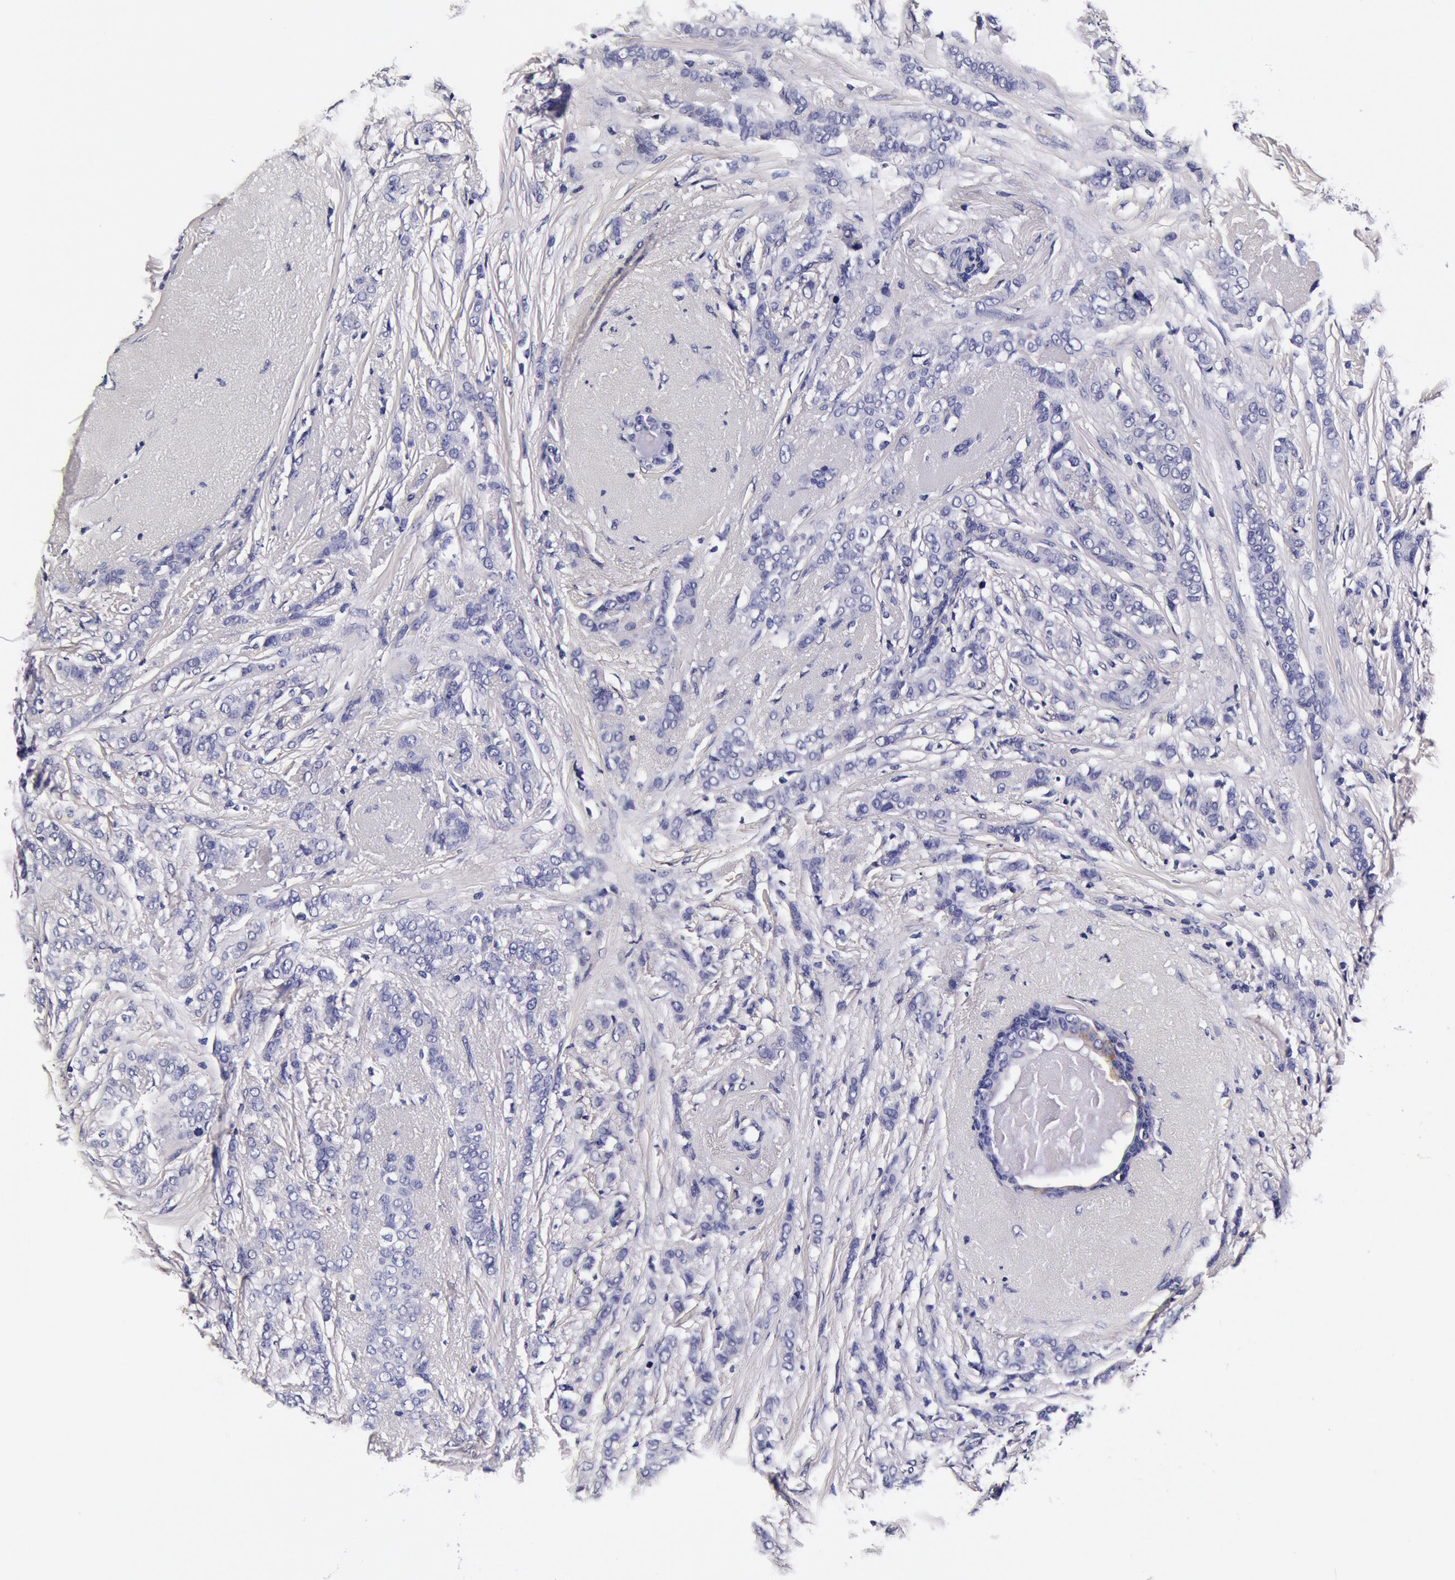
{"staining": {"intensity": "negative", "quantity": "none", "location": "none"}, "tissue": "breast cancer", "cell_type": "Tumor cells", "image_type": "cancer", "snomed": [{"axis": "morphology", "description": "Lobular carcinoma"}, {"axis": "topography", "description": "Breast"}], "caption": "DAB (3,3'-diaminobenzidine) immunohistochemical staining of human lobular carcinoma (breast) demonstrates no significant positivity in tumor cells.", "gene": "CCDC22", "patient": {"sex": "female", "age": 55}}